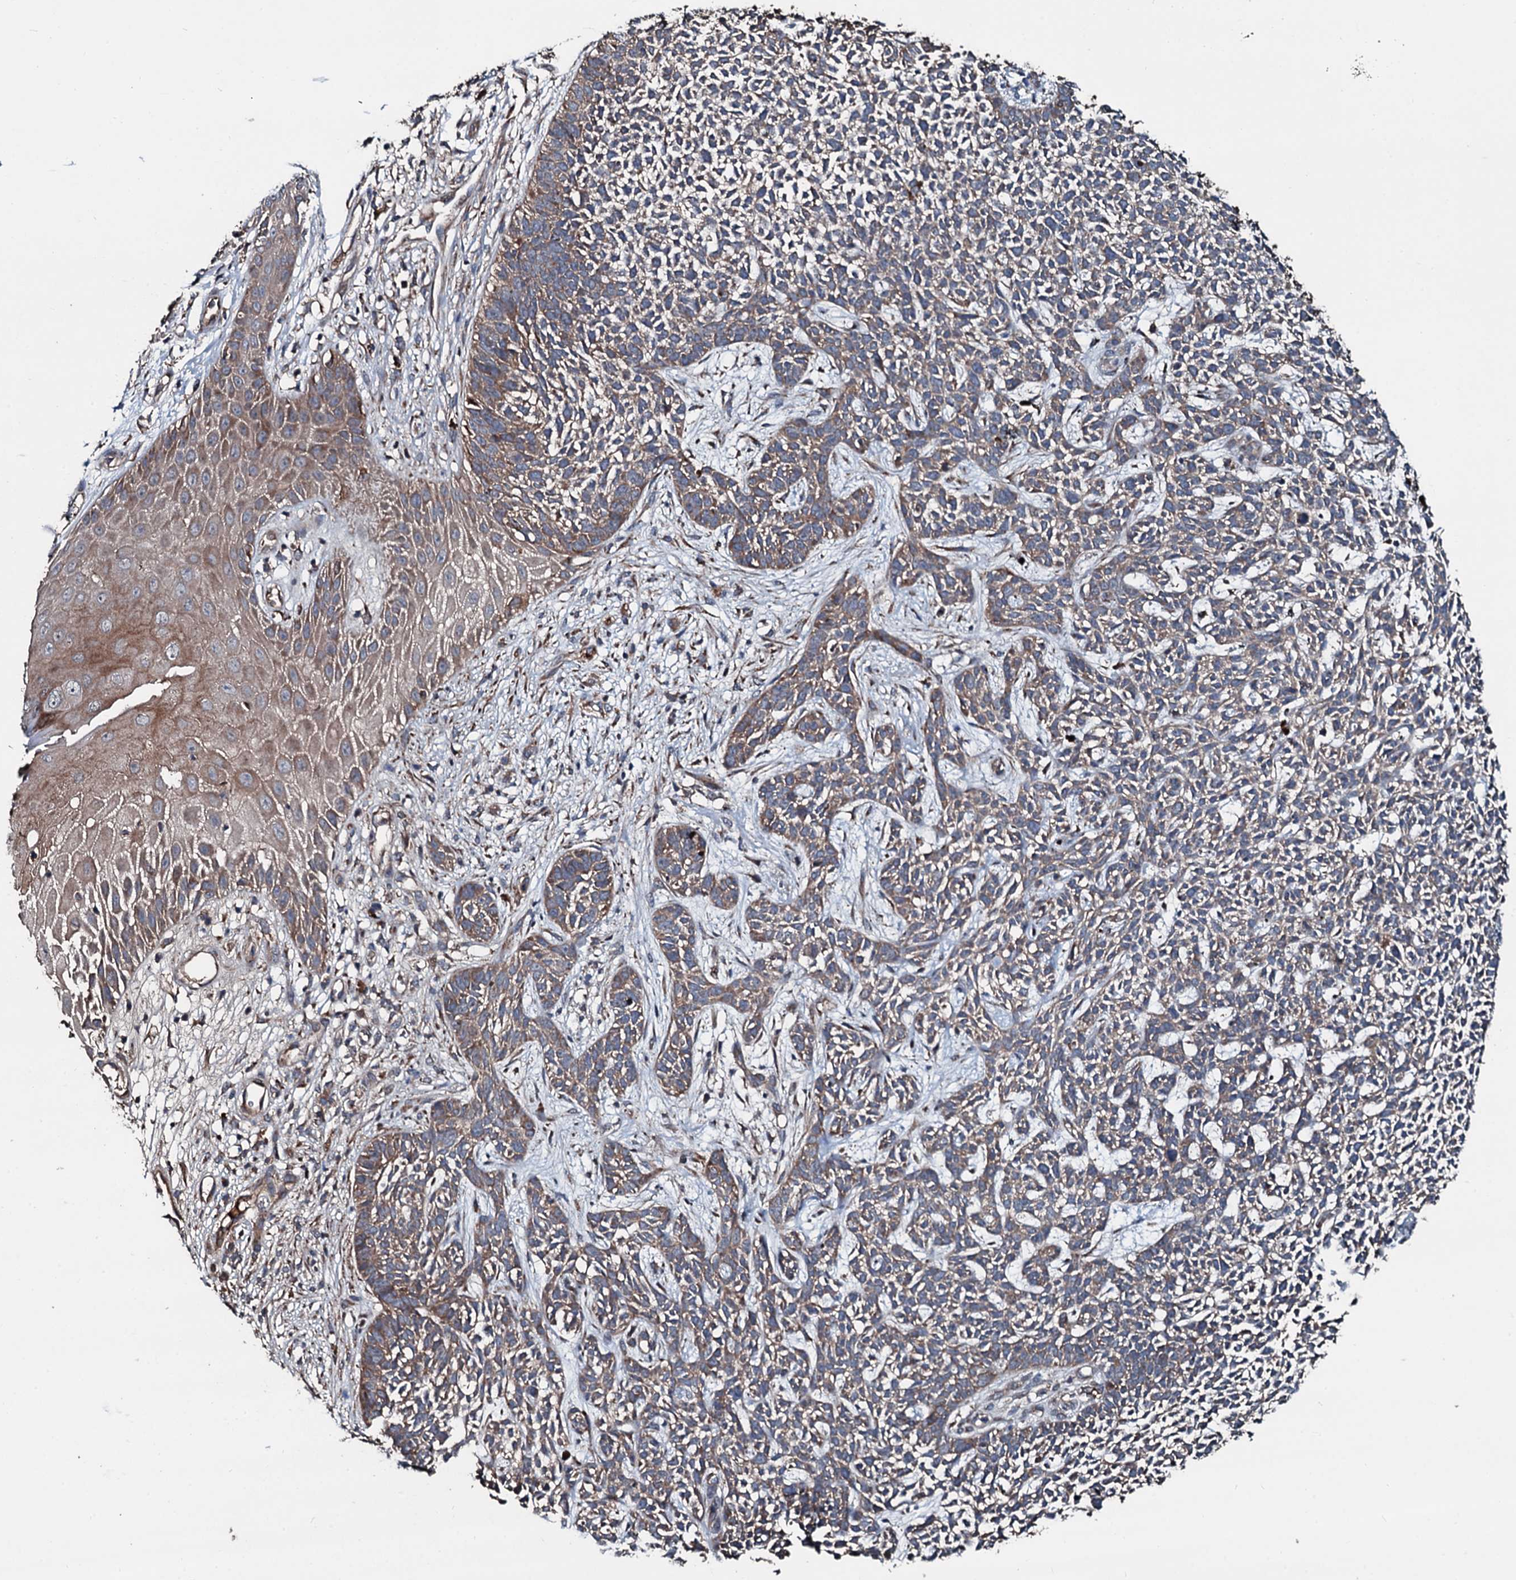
{"staining": {"intensity": "moderate", "quantity": ">75%", "location": "cytoplasmic/membranous"}, "tissue": "skin cancer", "cell_type": "Tumor cells", "image_type": "cancer", "snomed": [{"axis": "morphology", "description": "Basal cell carcinoma"}, {"axis": "topography", "description": "Skin"}], "caption": "Protein analysis of skin cancer tissue reveals moderate cytoplasmic/membranous positivity in approximately >75% of tumor cells. The protein is shown in brown color, while the nuclei are stained blue.", "gene": "AARS1", "patient": {"sex": "female", "age": 84}}